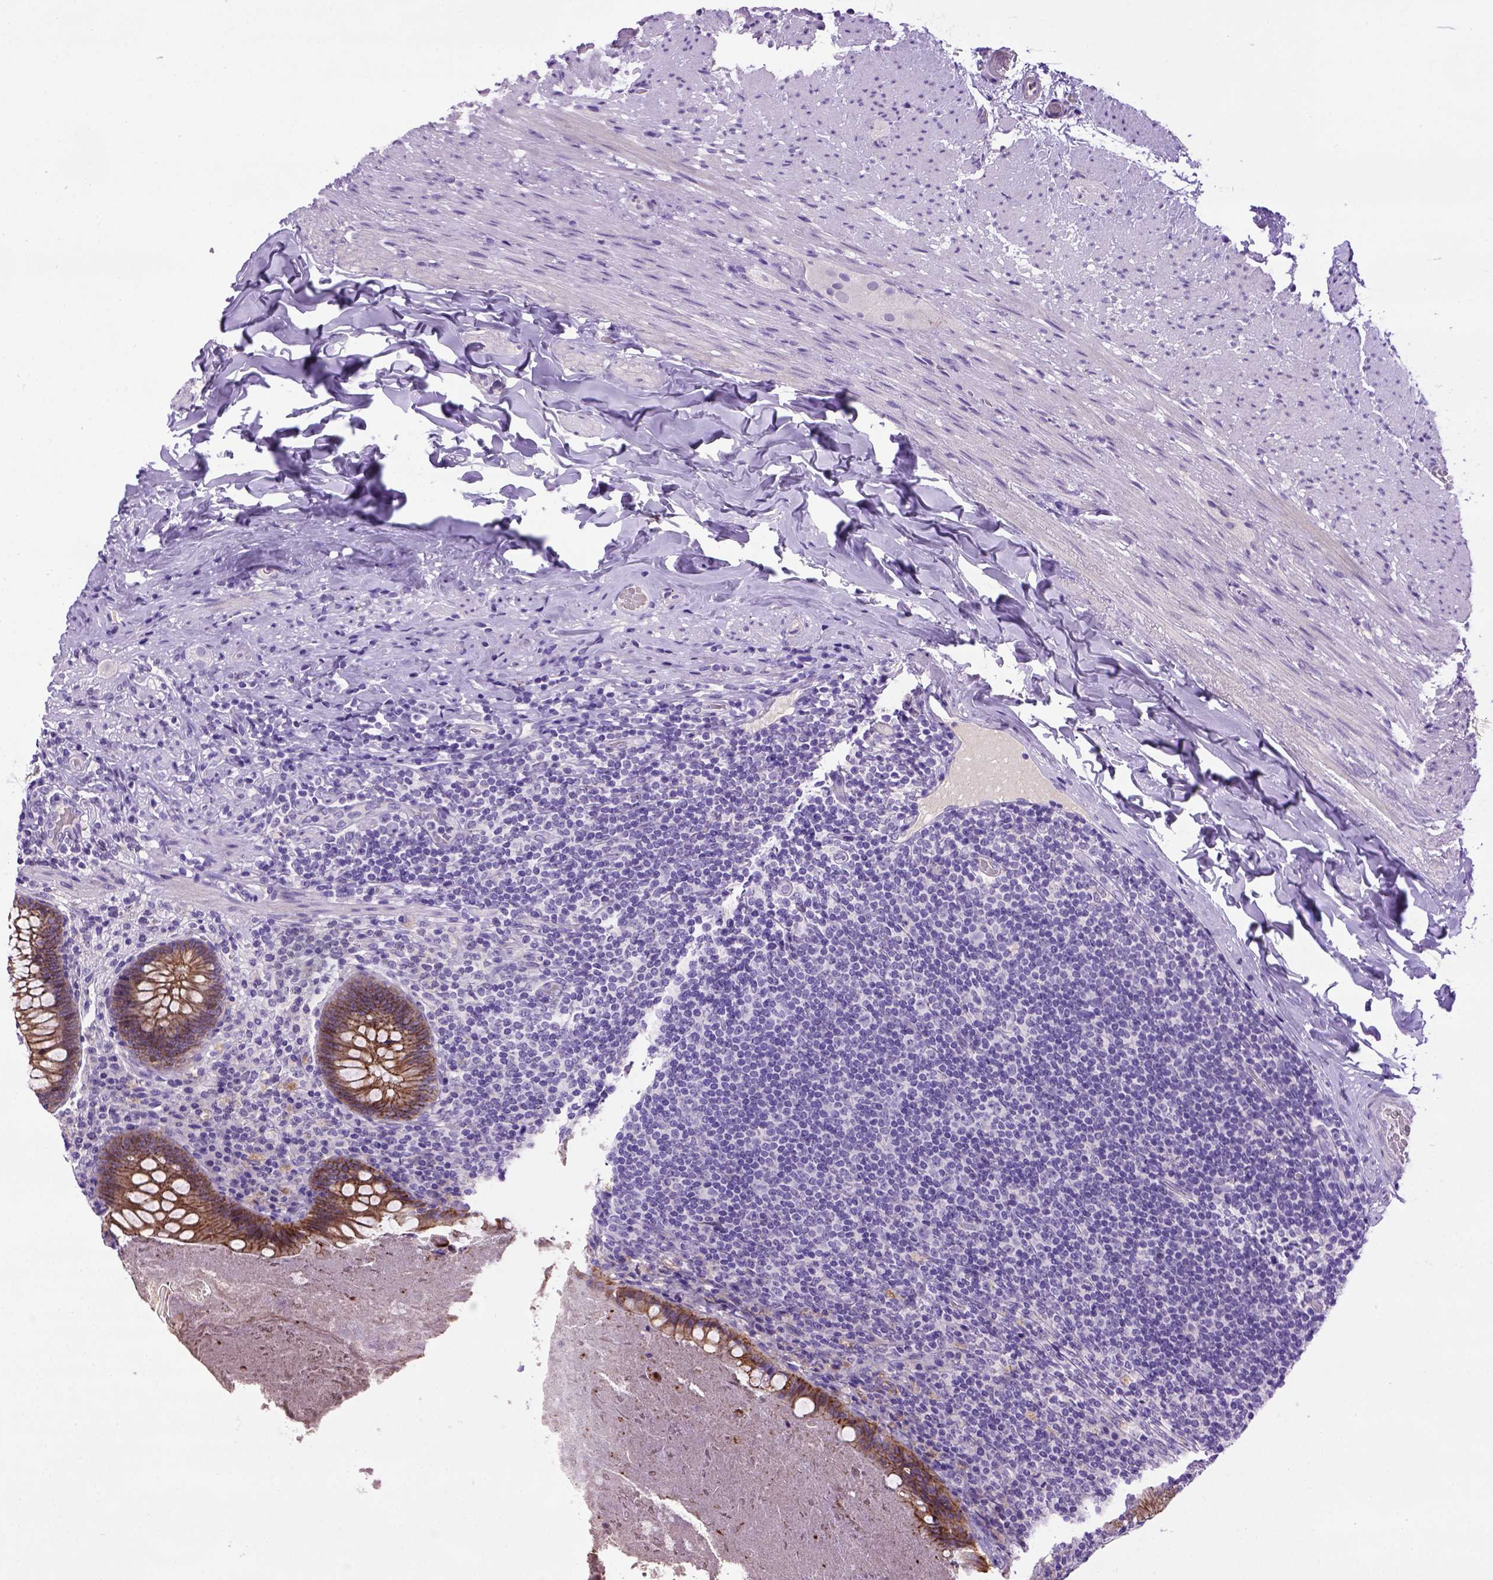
{"staining": {"intensity": "strong", "quantity": ">75%", "location": "cytoplasmic/membranous"}, "tissue": "appendix", "cell_type": "Glandular cells", "image_type": "normal", "snomed": [{"axis": "morphology", "description": "Normal tissue, NOS"}, {"axis": "topography", "description": "Appendix"}], "caption": "Normal appendix shows strong cytoplasmic/membranous expression in approximately >75% of glandular cells, visualized by immunohistochemistry.", "gene": "CDH1", "patient": {"sex": "male", "age": 47}}